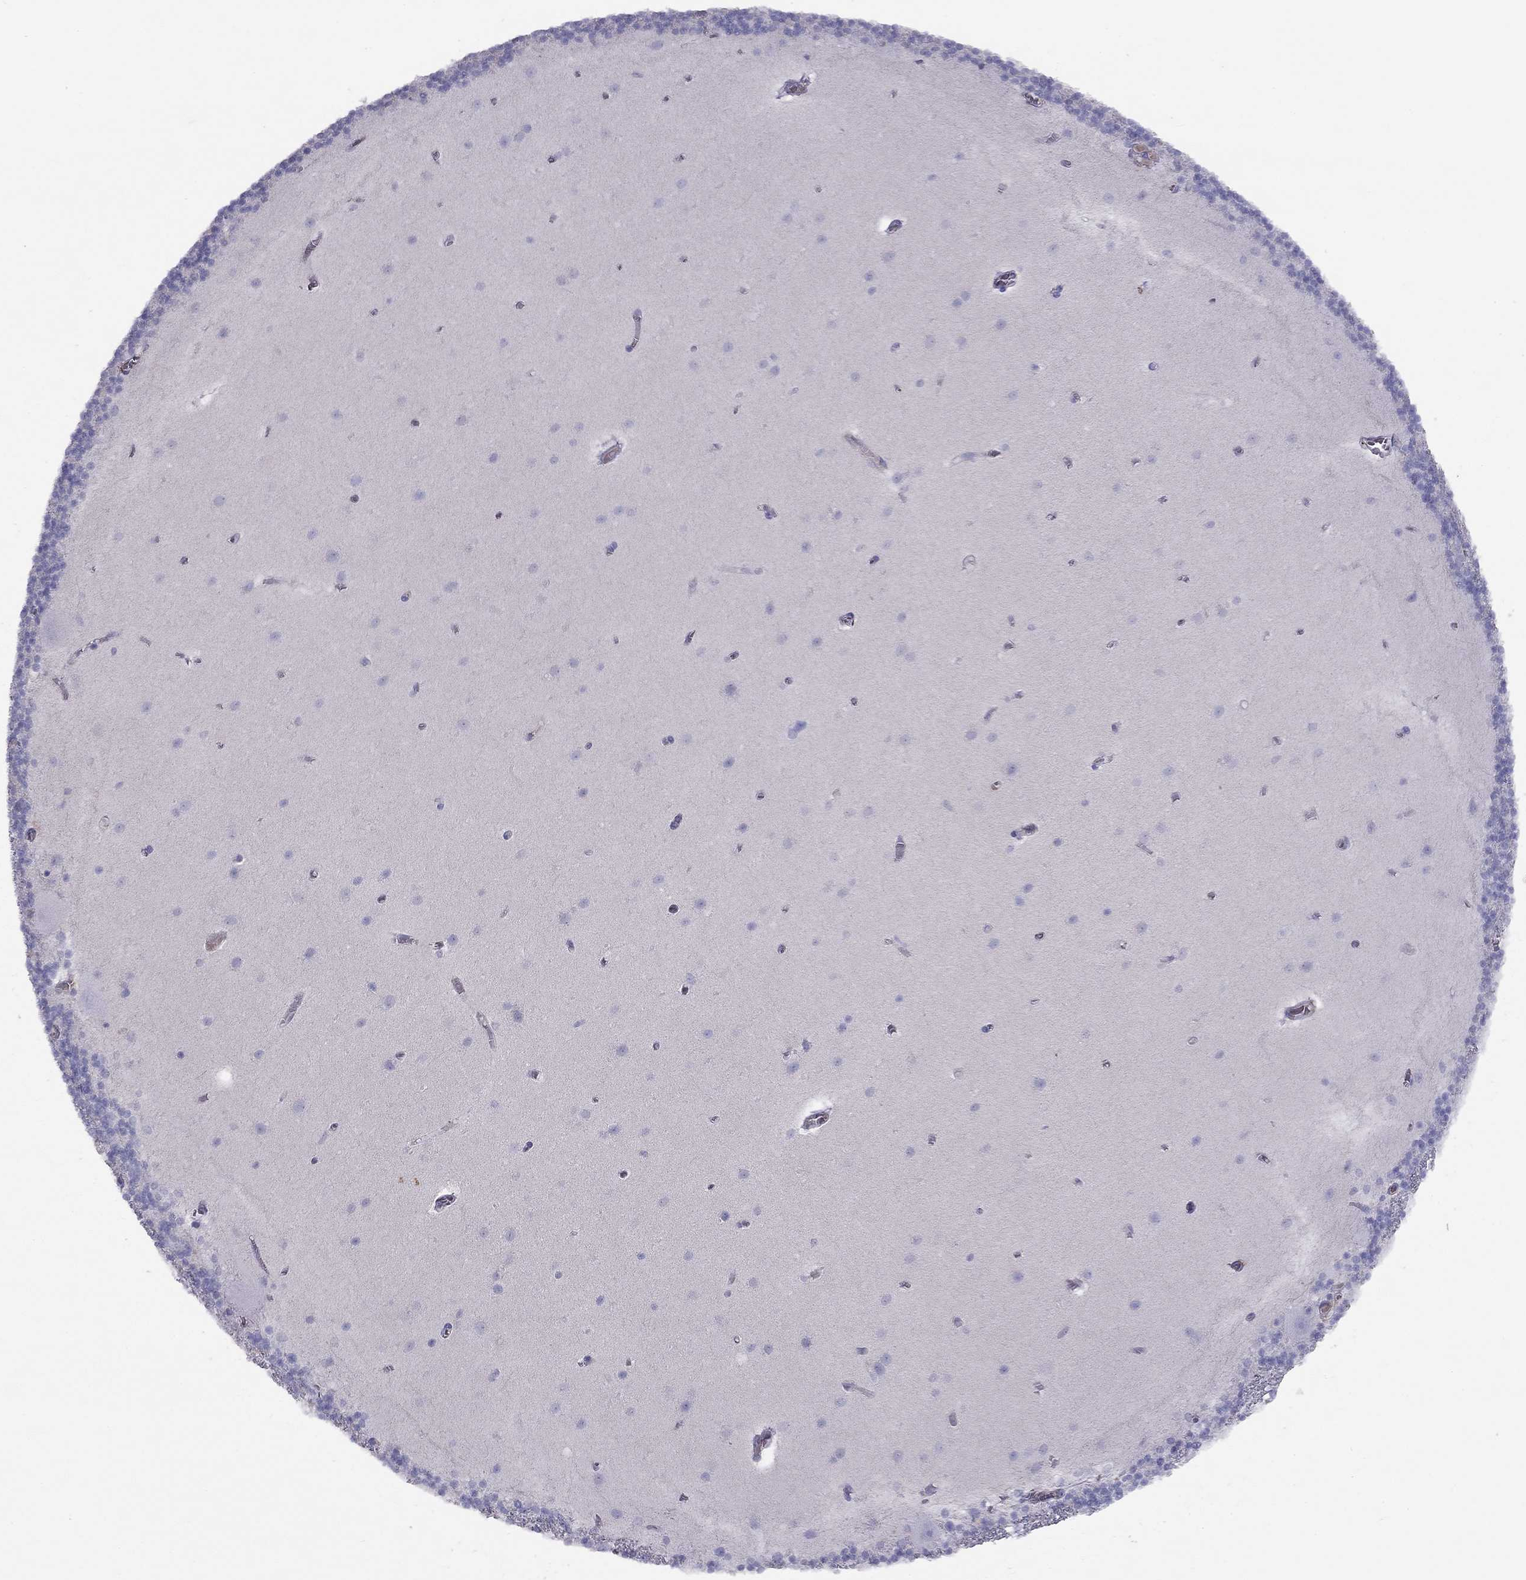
{"staining": {"intensity": "negative", "quantity": "none", "location": "none"}, "tissue": "cerebellum", "cell_type": "Cells in granular layer", "image_type": "normal", "snomed": [{"axis": "morphology", "description": "Normal tissue, NOS"}, {"axis": "topography", "description": "Cerebellum"}], "caption": "This is a micrograph of immunohistochemistry (IHC) staining of normal cerebellum, which shows no expression in cells in granular layer. The staining was performed using DAB (3,3'-diaminobenzidine) to visualize the protein expression in brown, while the nuclei were stained in blue with hematoxylin (Magnification: 20x).", "gene": "RHCE", "patient": {"sex": "male", "age": 70}}